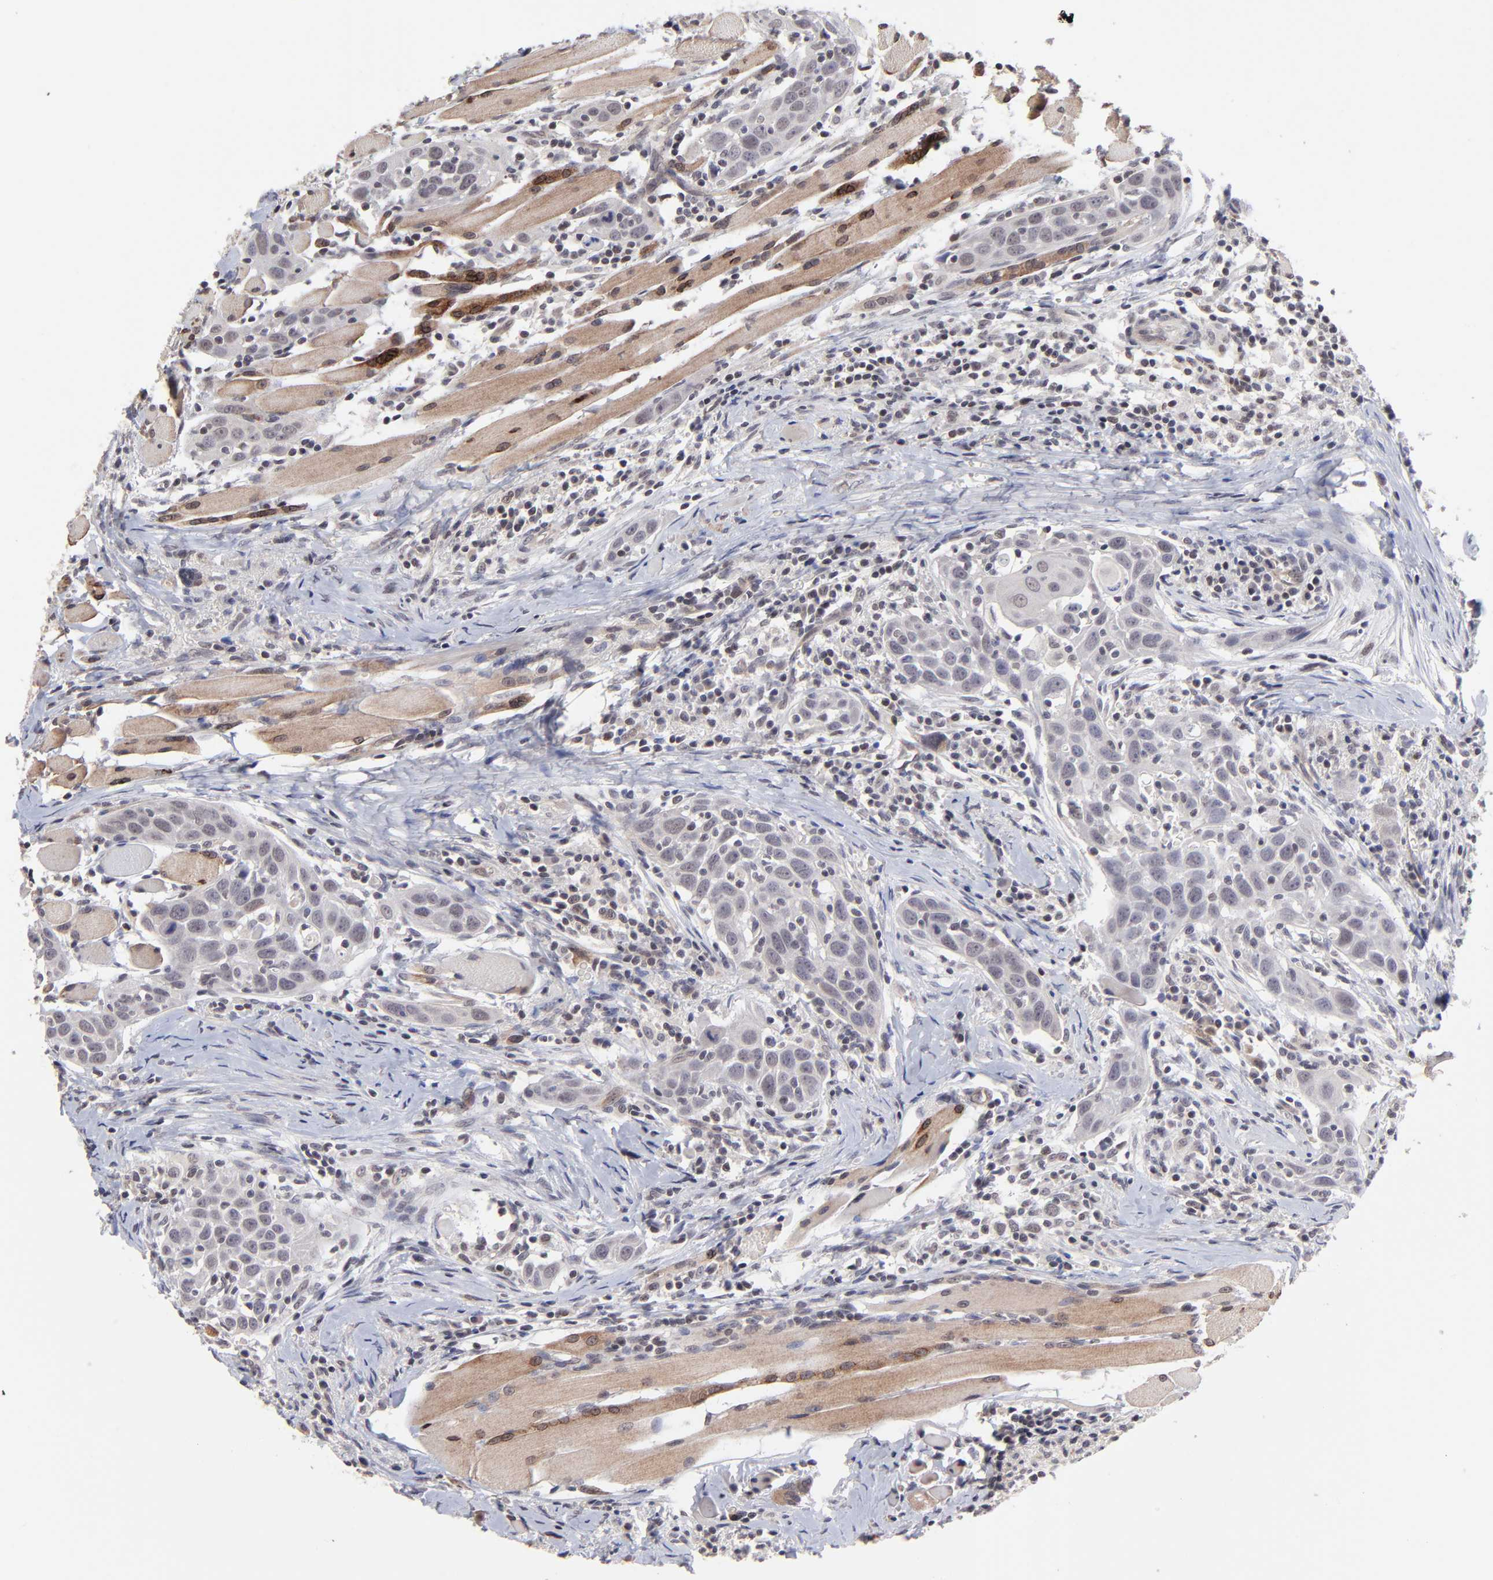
{"staining": {"intensity": "negative", "quantity": "none", "location": "none"}, "tissue": "head and neck cancer", "cell_type": "Tumor cells", "image_type": "cancer", "snomed": [{"axis": "morphology", "description": "Squamous cell carcinoma, NOS"}, {"axis": "topography", "description": "Oral tissue"}, {"axis": "topography", "description": "Head-Neck"}], "caption": "Tumor cells are negative for brown protein staining in head and neck cancer (squamous cell carcinoma). The staining is performed using DAB brown chromogen with nuclei counter-stained in using hematoxylin.", "gene": "ZNF419", "patient": {"sex": "female", "age": 50}}